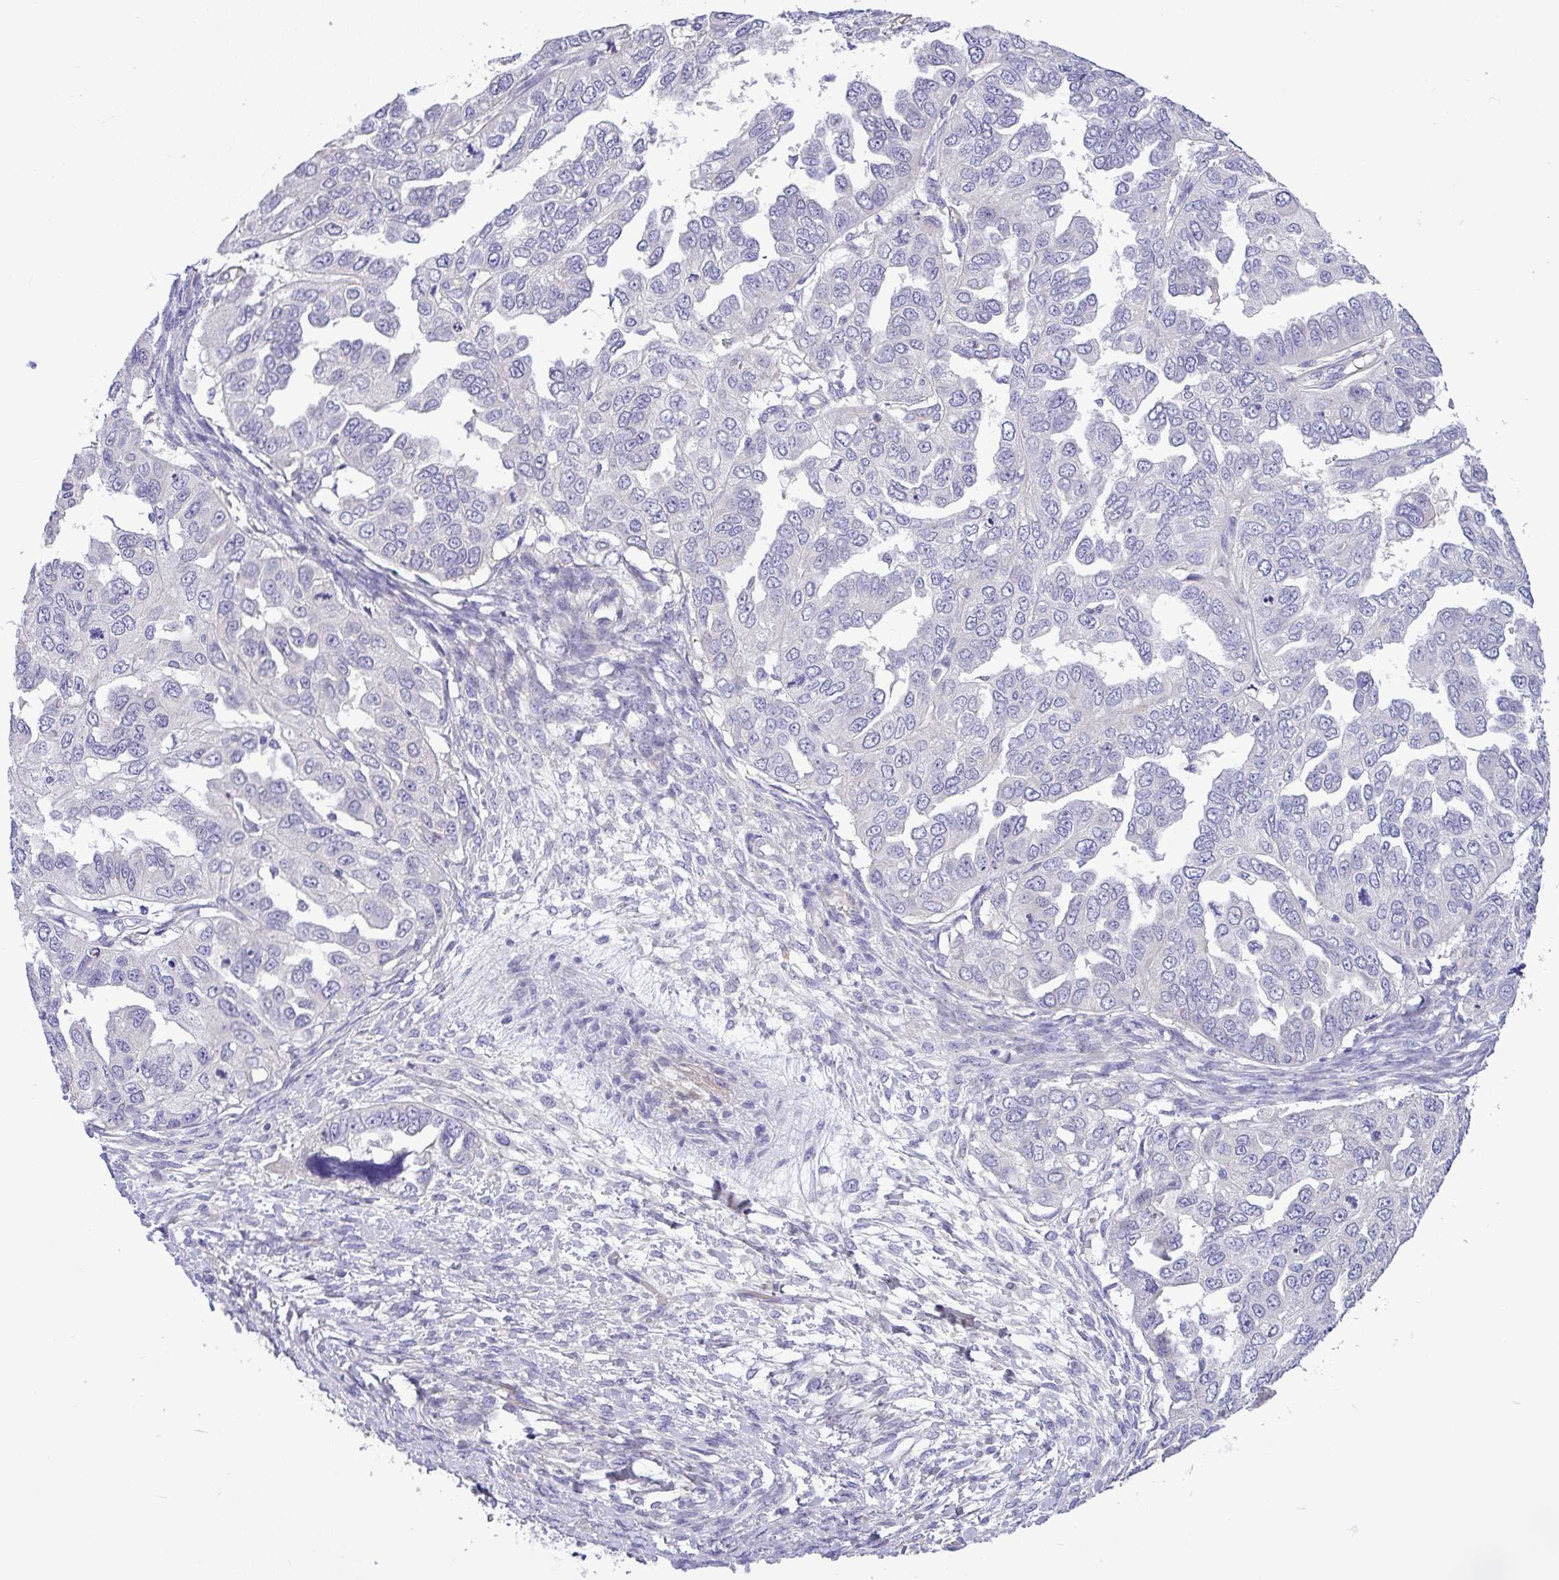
{"staining": {"intensity": "negative", "quantity": "none", "location": "none"}, "tissue": "ovarian cancer", "cell_type": "Tumor cells", "image_type": "cancer", "snomed": [{"axis": "morphology", "description": "Cystadenocarcinoma, serous, NOS"}, {"axis": "topography", "description": "Ovary"}], "caption": "Serous cystadenocarcinoma (ovarian) stained for a protein using IHC shows no staining tumor cells.", "gene": "MOCS1", "patient": {"sex": "female", "age": 53}}